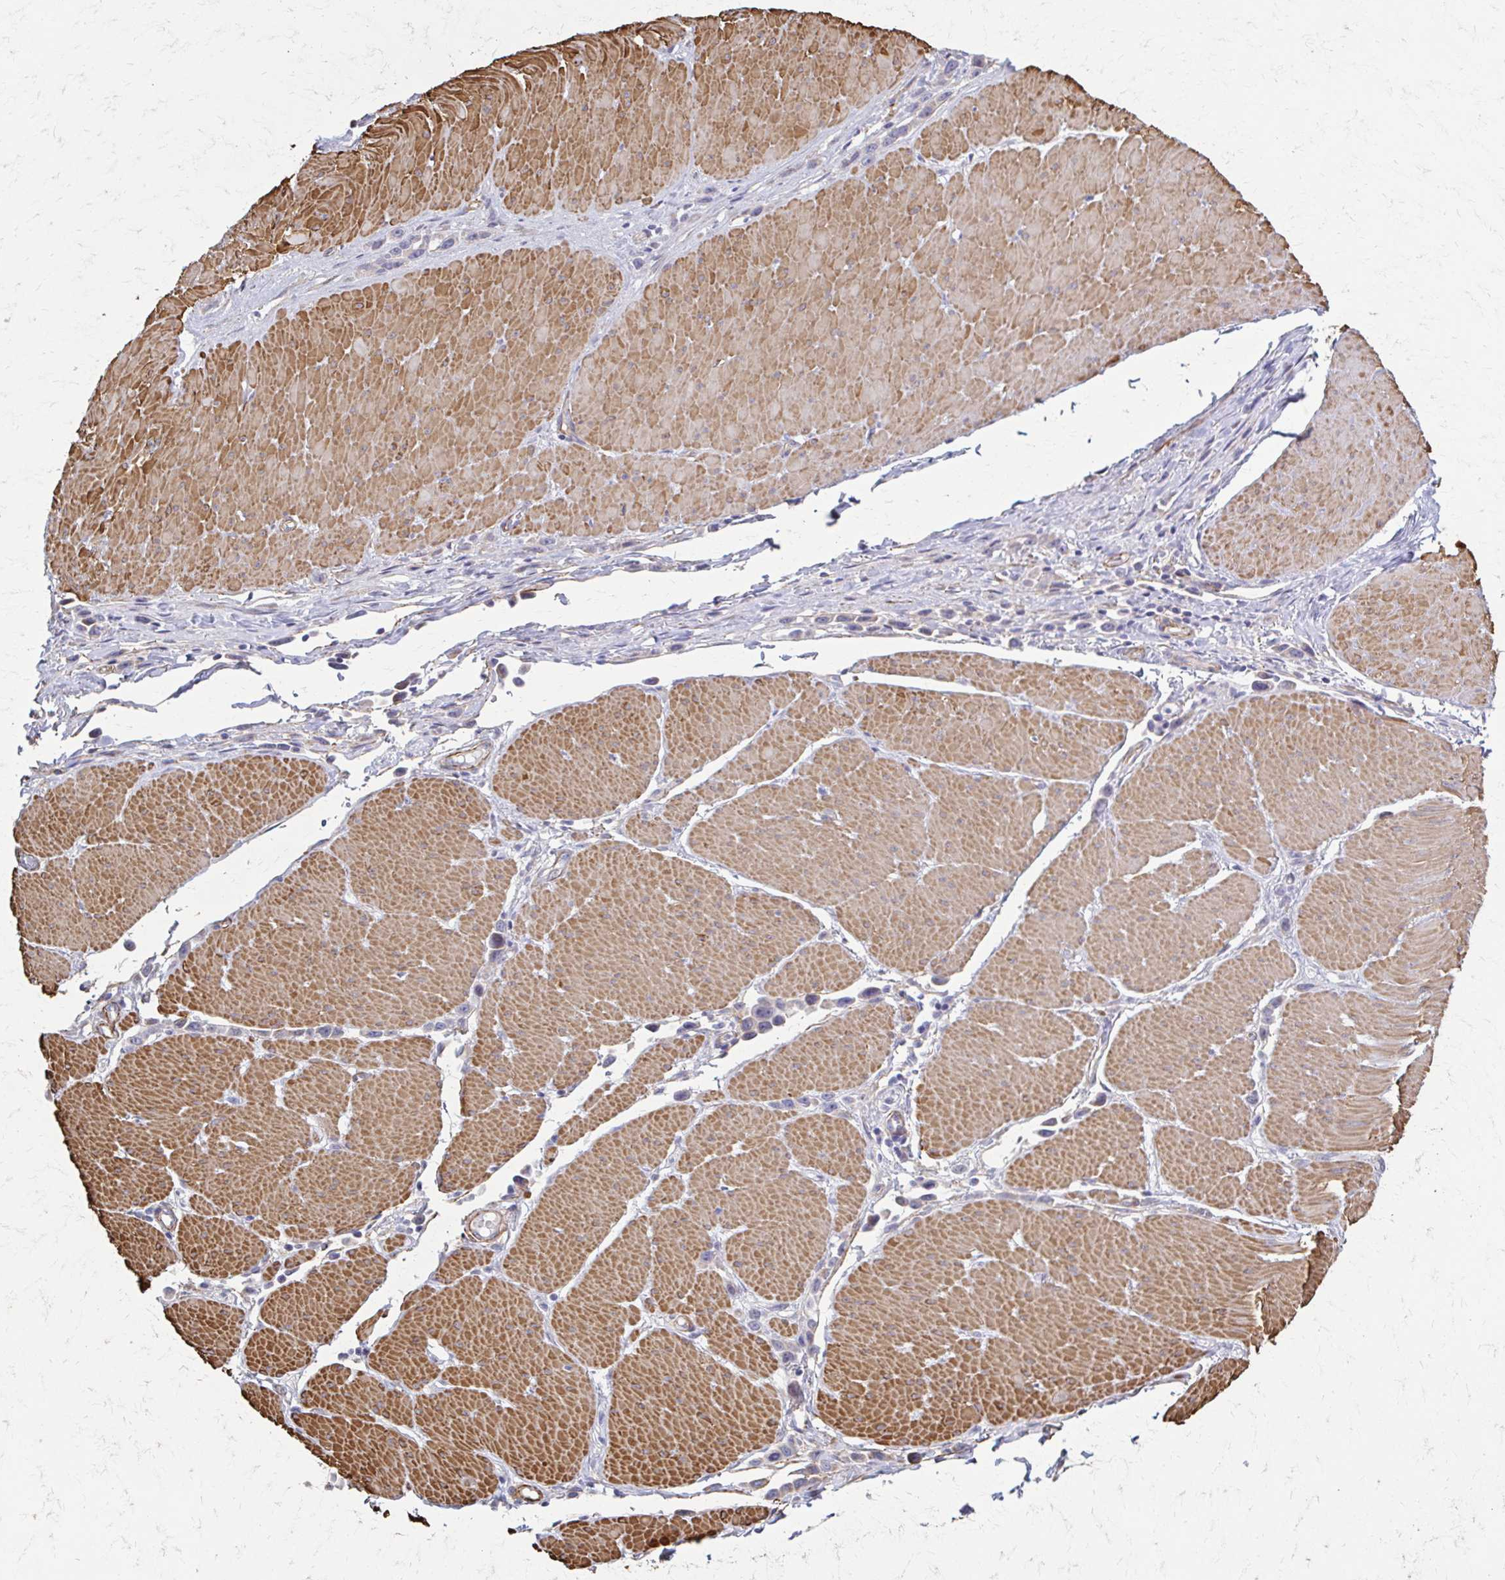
{"staining": {"intensity": "weak", "quantity": "<25%", "location": "cytoplasmic/membranous"}, "tissue": "stomach cancer", "cell_type": "Tumor cells", "image_type": "cancer", "snomed": [{"axis": "morphology", "description": "Adenocarcinoma, NOS"}, {"axis": "topography", "description": "Stomach"}], "caption": "This is an IHC image of stomach cancer. There is no expression in tumor cells.", "gene": "TIMMDC1", "patient": {"sex": "male", "age": 47}}